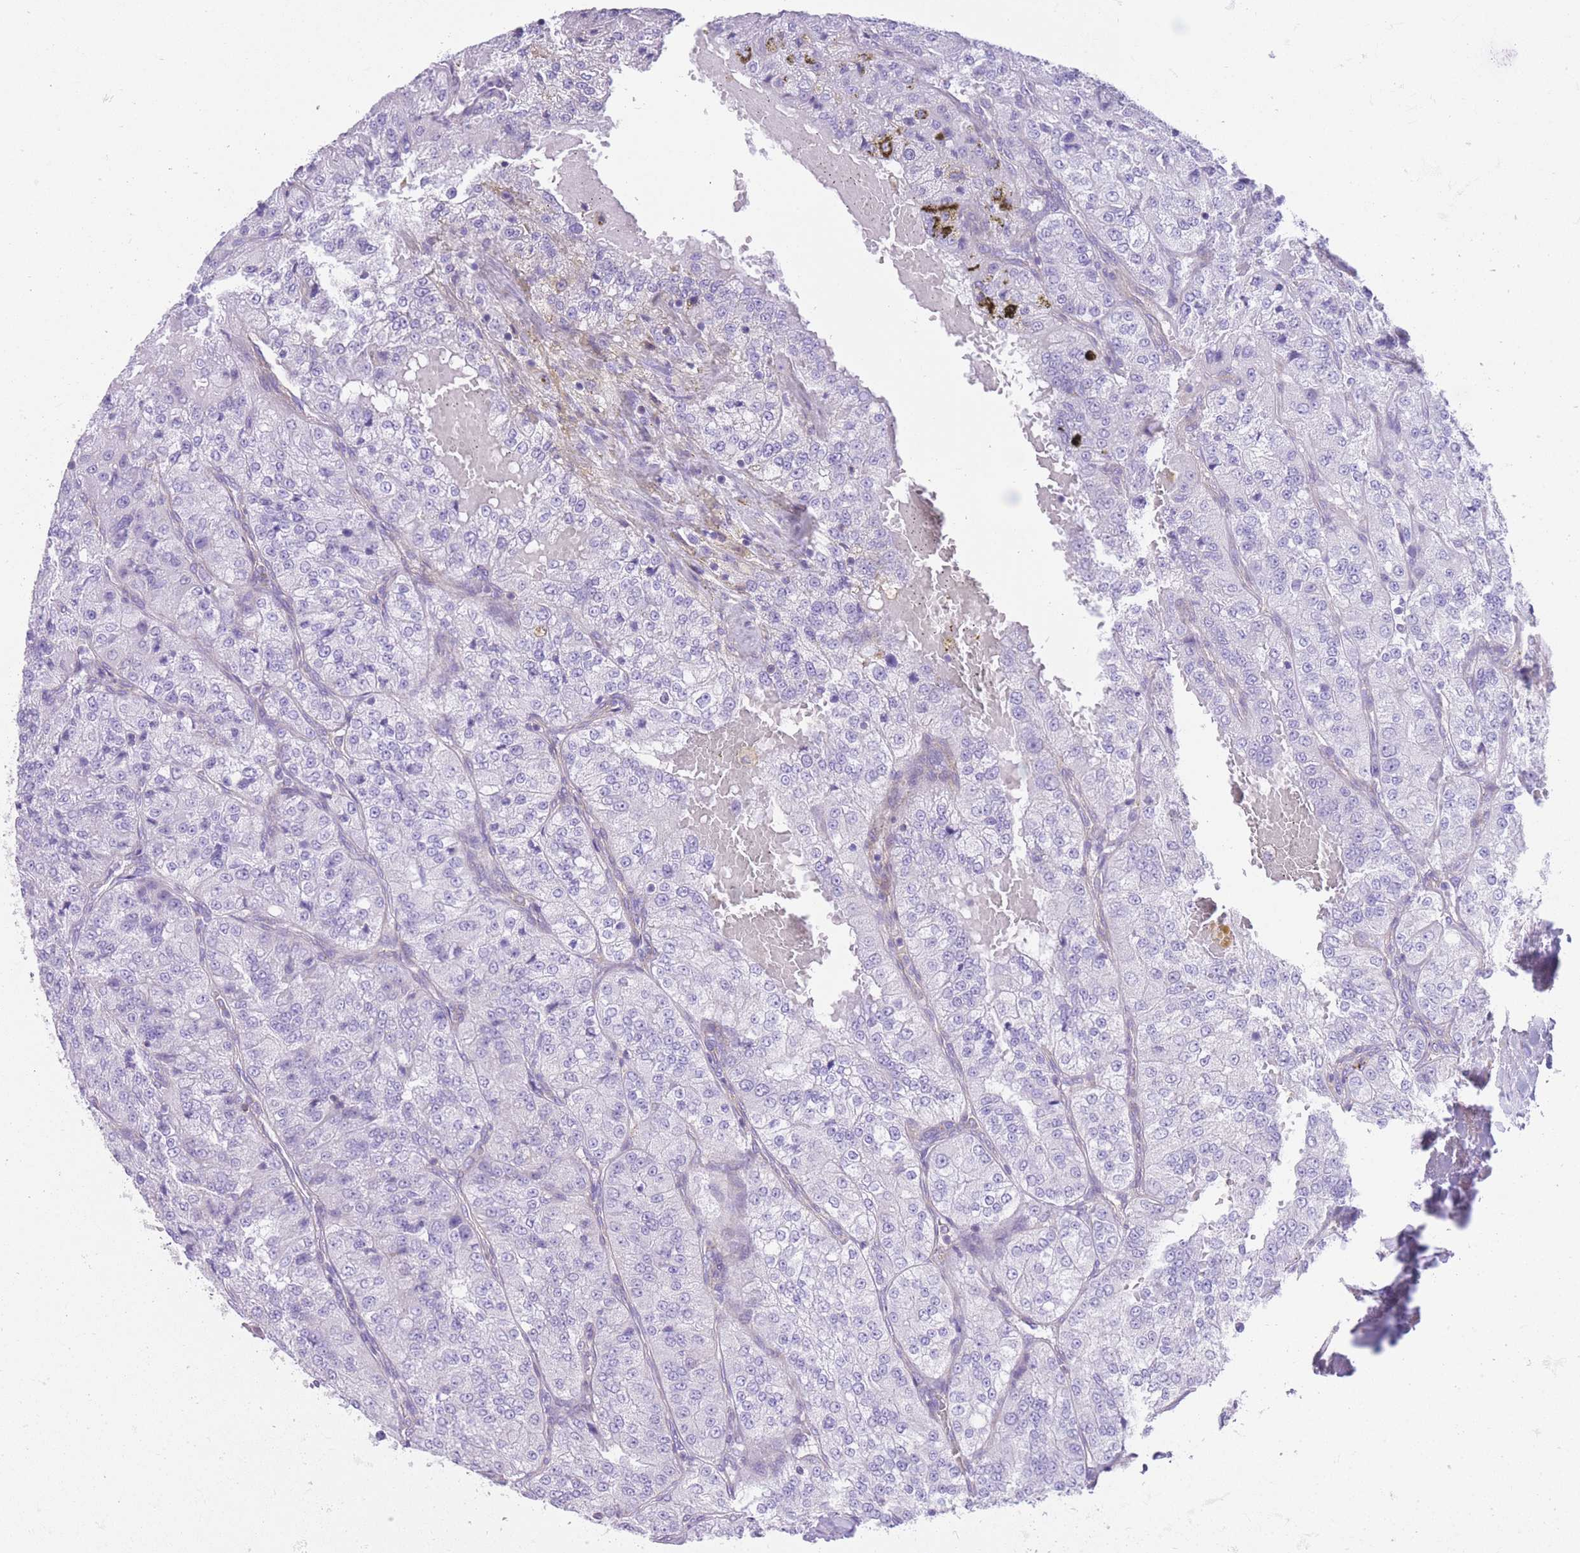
{"staining": {"intensity": "negative", "quantity": "none", "location": "none"}, "tissue": "renal cancer", "cell_type": "Tumor cells", "image_type": "cancer", "snomed": [{"axis": "morphology", "description": "Adenocarcinoma, NOS"}, {"axis": "topography", "description": "Kidney"}], "caption": "Immunohistochemical staining of renal cancer shows no significant expression in tumor cells.", "gene": "LDB3", "patient": {"sex": "female", "age": 63}}